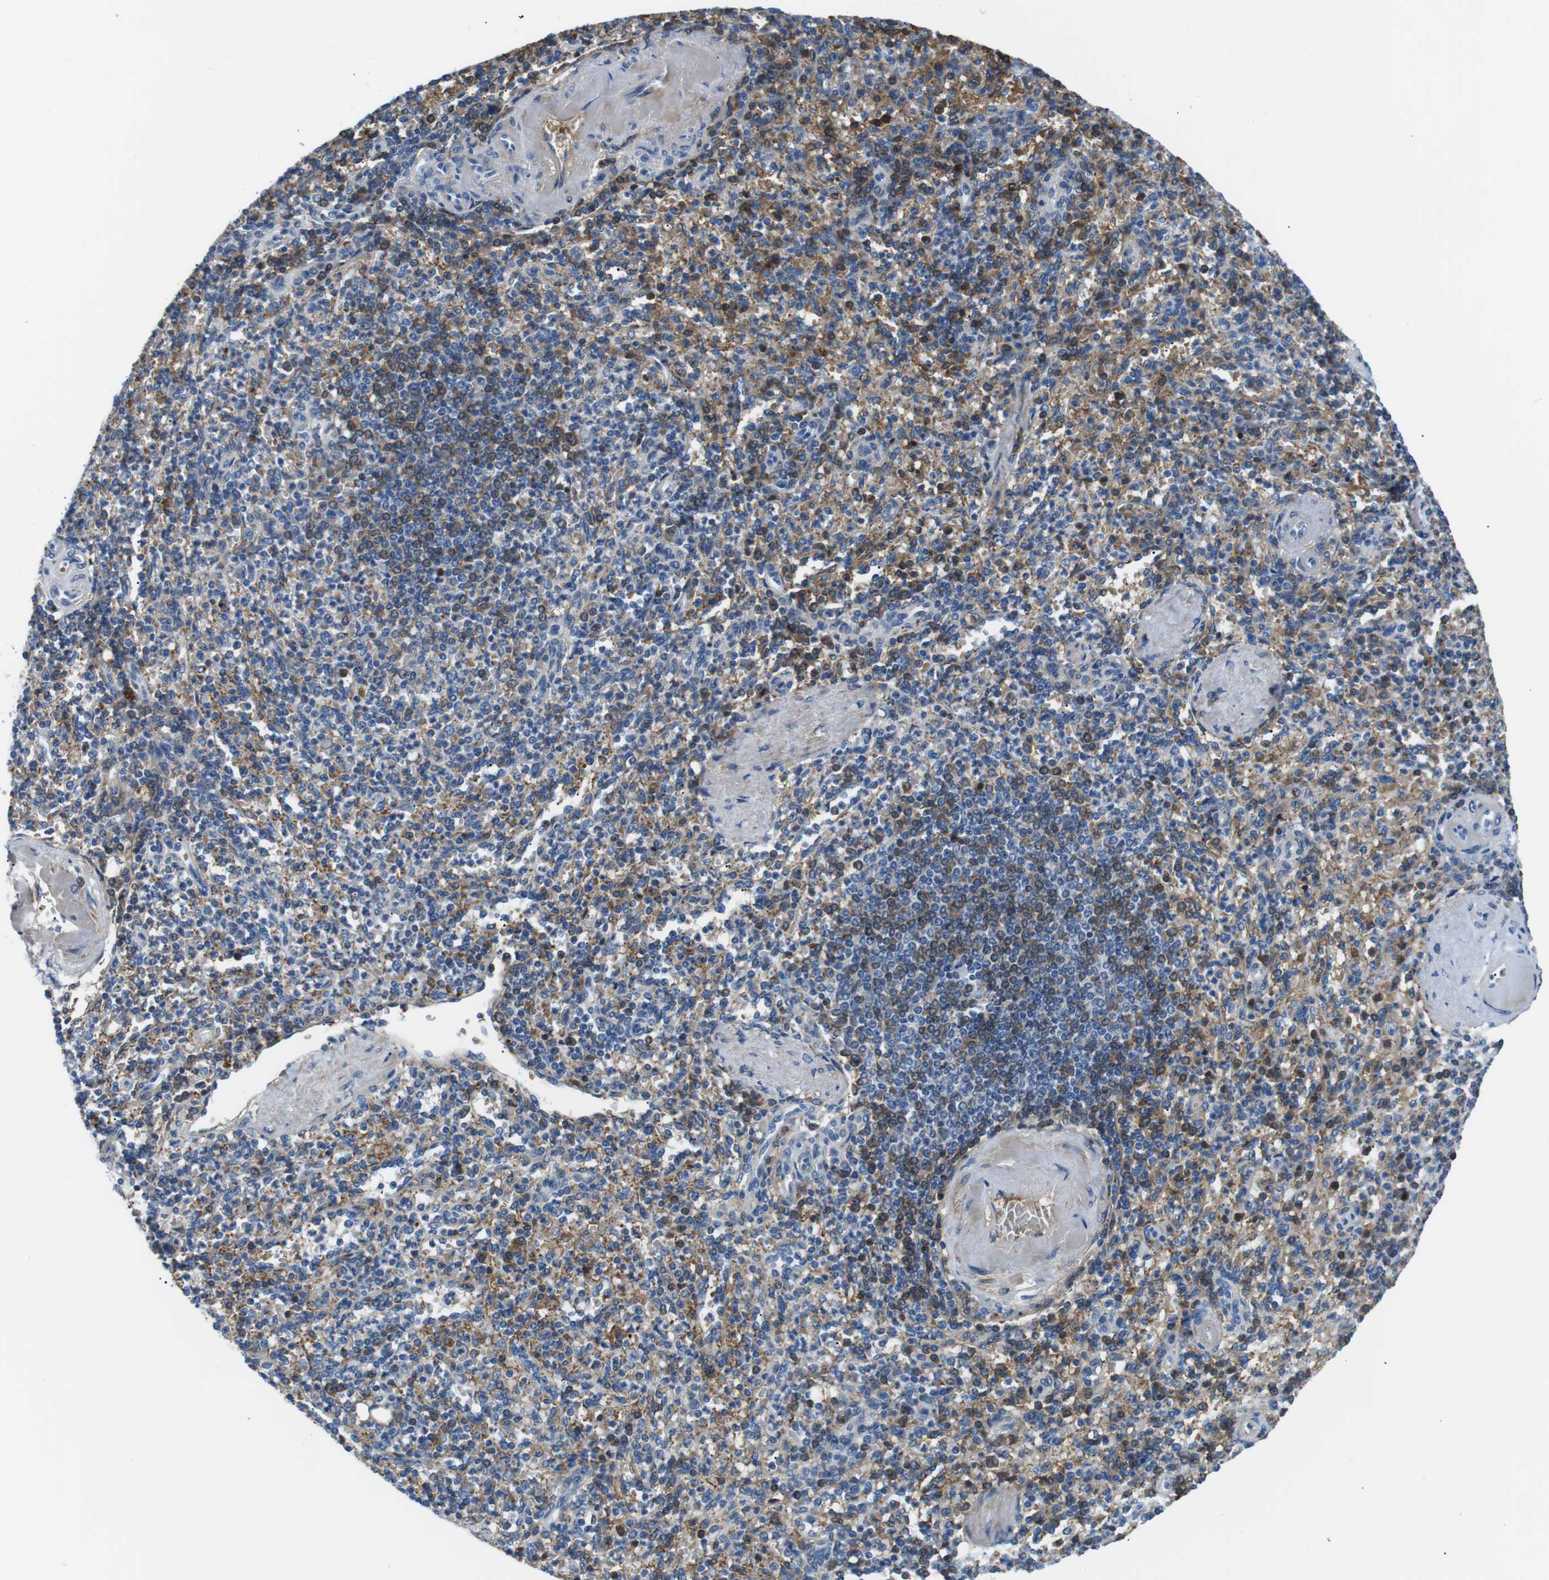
{"staining": {"intensity": "moderate", "quantity": "<25%", "location": "cytoplasmic/membranous"}, "tissue": "spleen", "cell_type": "Cells in red pulp", "image_type": "normal", "snomed": [{"axis": "morphology", "description": "Normal tissue, NOS"}, {"axis": "topography", "description": "Spleen"}], "caption": "This is an image of IHC staining of unremarkable spleen, which shows moderate positivity in the cytoplasmic/membranous of cells in red pulp.", "gene": "WSCD1", "patient": {"sex": "female", "age": 74}}